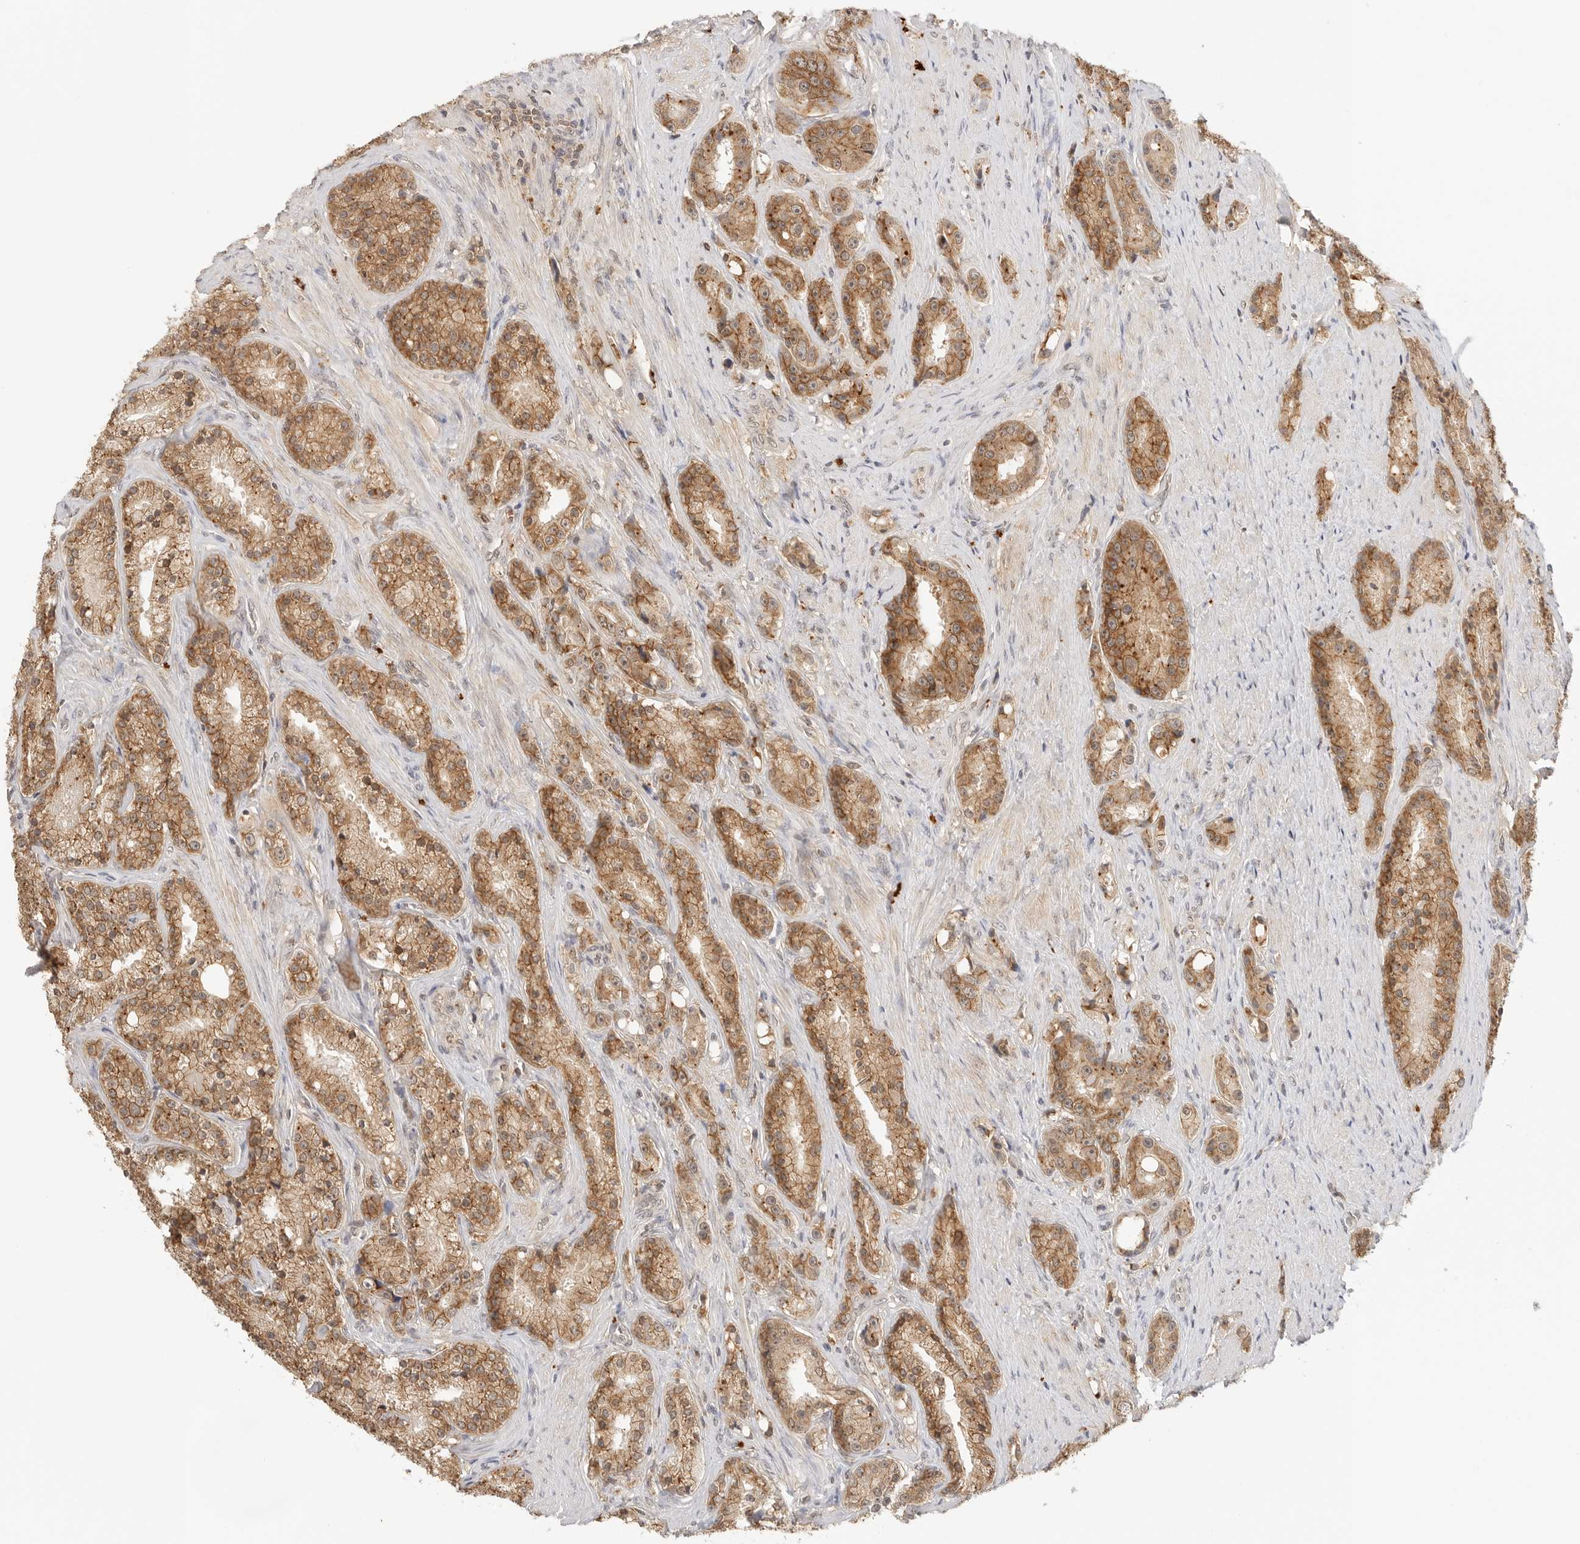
{"staining": {"intensity": "moderate", "quantity": ">75%", "location": "cytoplasmic/membranous"}, "tissue": "prostate cancer", "cell_type": "Tumor cells", "image_type": "cancer", "snomed": [{"axis": "morphology", "description": "Adenocarcinoma, High grade"}, {"axis": "topography", "description": "Prostate"}], "caption": "Moderate cytoplasmic/membranous staining is seen in approximately >75% of tumor cells in prostate cancer (high-grade adenocarcinoma). The protein is stained brown, and the nuclei are stained in blue (DAB (3,3'-diaminobenzidine) IHC with brightfield microscopy, high magnification).", "gene": "EPHA1", "patient": {"sex": "male", "age": 60}}